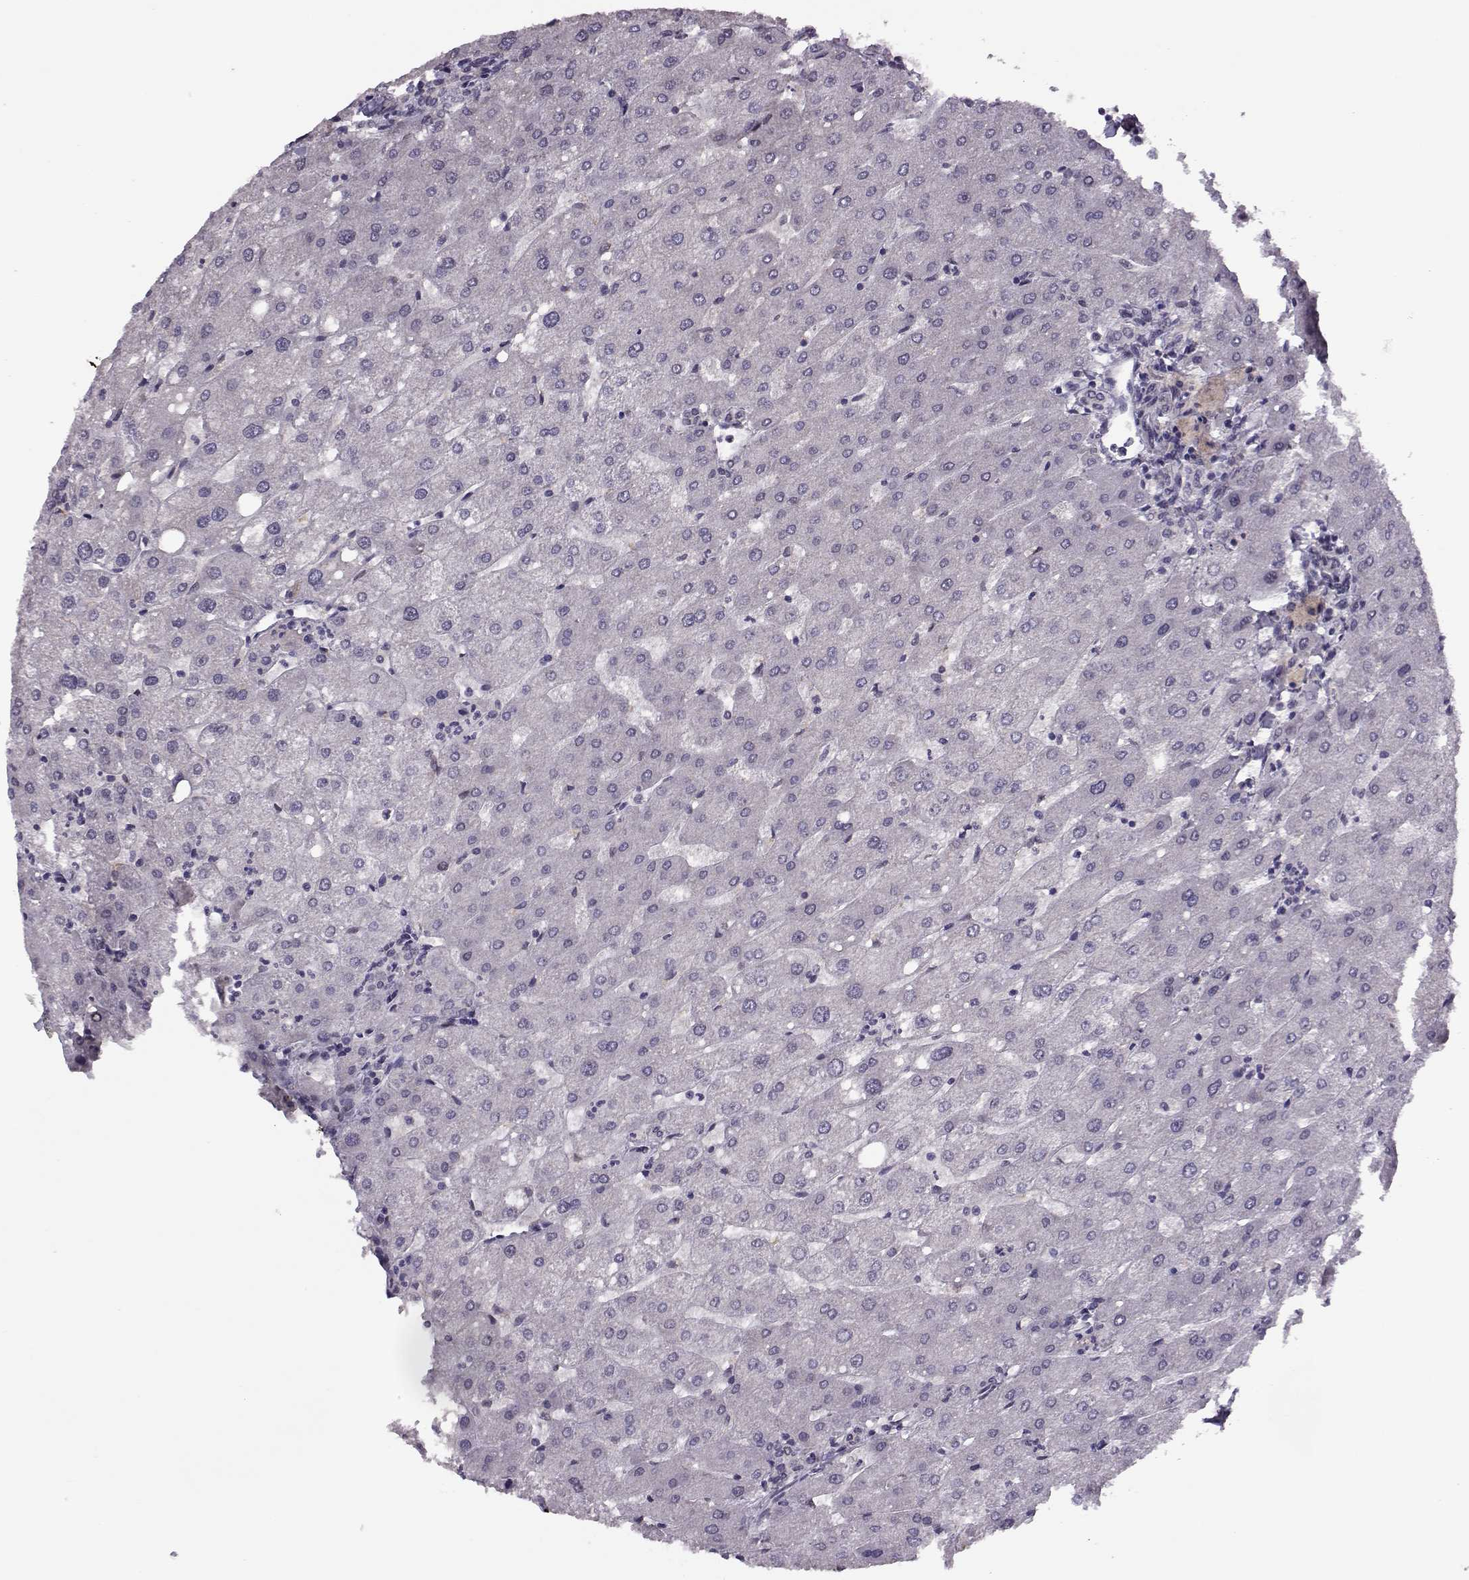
{"staining": {"intensity": "negative", "quantity": "none", "location": "none"}, "tissue": "liver", "cell_type": "Cholangiocytes", "image_type": "normal", "snomed": [{"axis": "morphology", "description": "Normal tissue, NOS"}, {"axis": "topography", "description": "Liver"}], "caption": "A high-resolution image shows immunohistochemistry staining of benign liver, which displays no significant positivity in cholangiocytes.", "gene": "CDK4", "patient": {"sex": "male", "age": 67}}